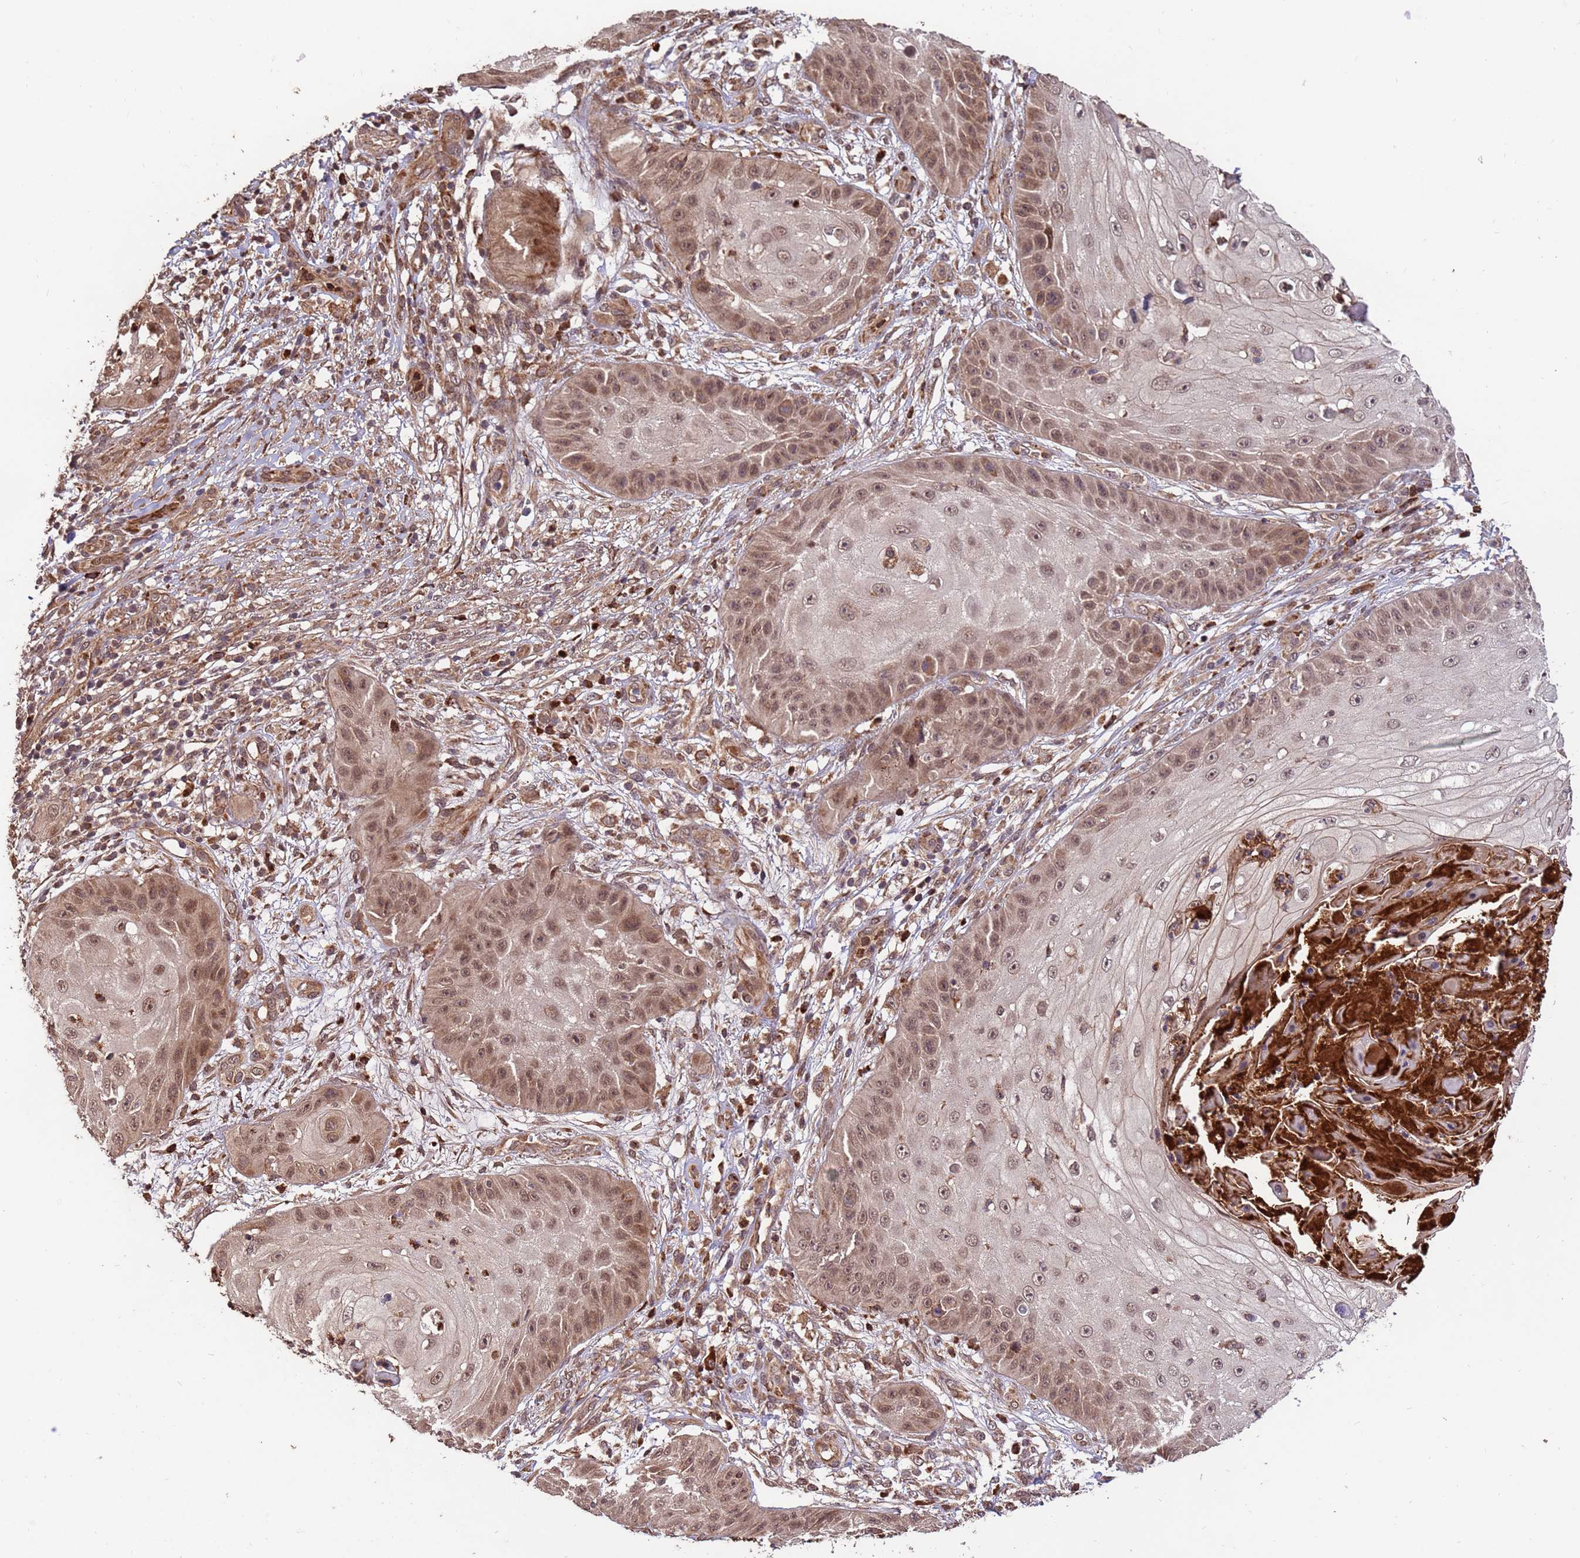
{"staining": {"intensity": "moderate", "quantity": ">75%", "location": "cytoplasmic/membranous,nuclear"}, "tissue": "skin cancer", "cell_type": "Tumor cells", "image_type": "cancer", "snomed": [{"axis": "morphology", "description": "Squamous cell carcinoma, NOS"}, {"axis": "topography", "description": "Skin"}], "caption": "Immunohistochemical staining of human skin cancer (squamous cell carcinoma) displays medium levels of moderate cytoplasmic/membranous and nuclear protein expression in about >75% of tumor cells.", "gene": "ZNF619", "patient": {"sex": "male", "age": 70}}